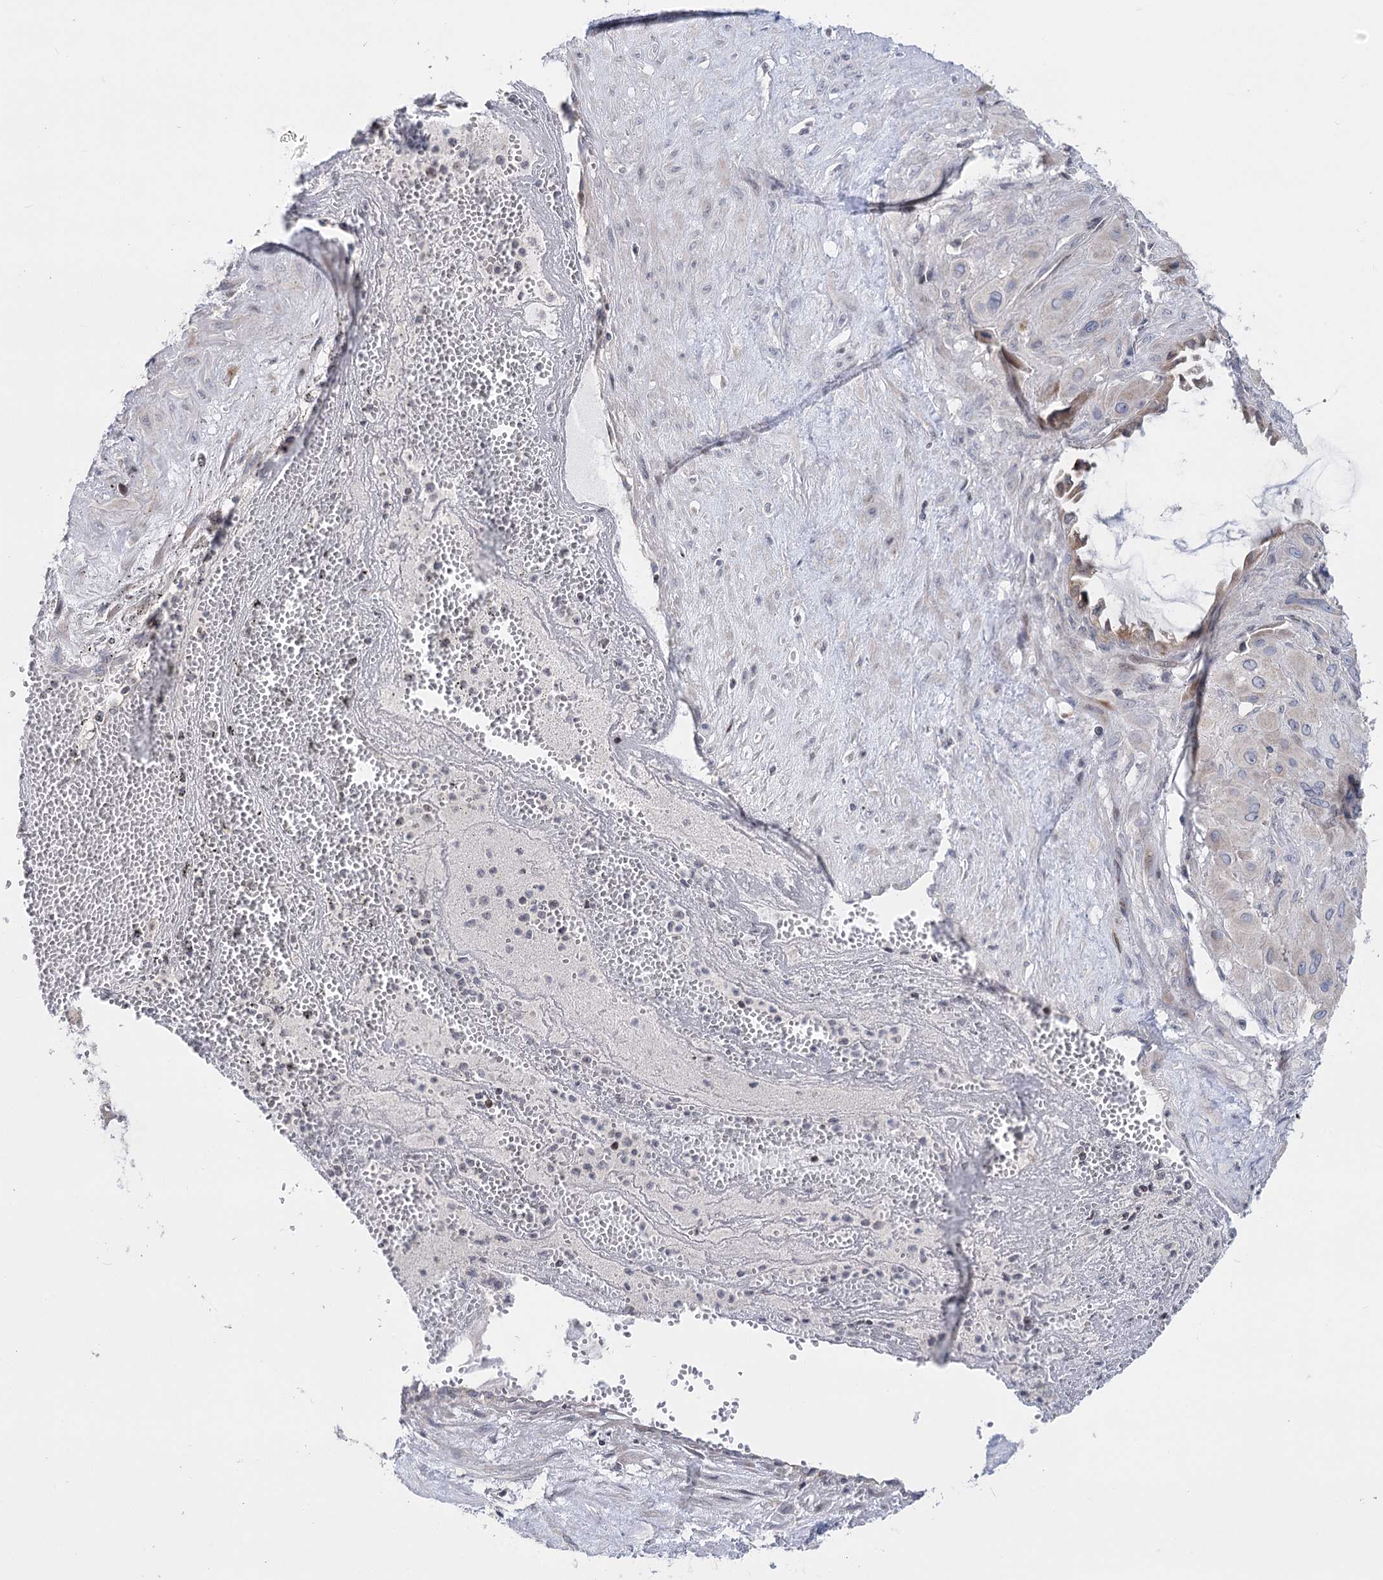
{"staining": {"intensity": "negative", "quantity": "none", "location": "none"}, "tissue": "cervical cancer", "cell_type": "Tumor cells", "image_type": "cancer", "snomed": [{"axis": "morphology", "description": "Squamous cell carcinoma, NOS"}, {"axis": "topography", "description": "Cervix"}], "caption": "Micrograph shows no protein positivity in tumor cells of cervical cancer (squamous cell carcinoma) tissue. (Immunohistochemistry, brightfield microscopy, high magnification).", "gene": "PTGR1", "patient": {"sex": "female", "age": 34}}